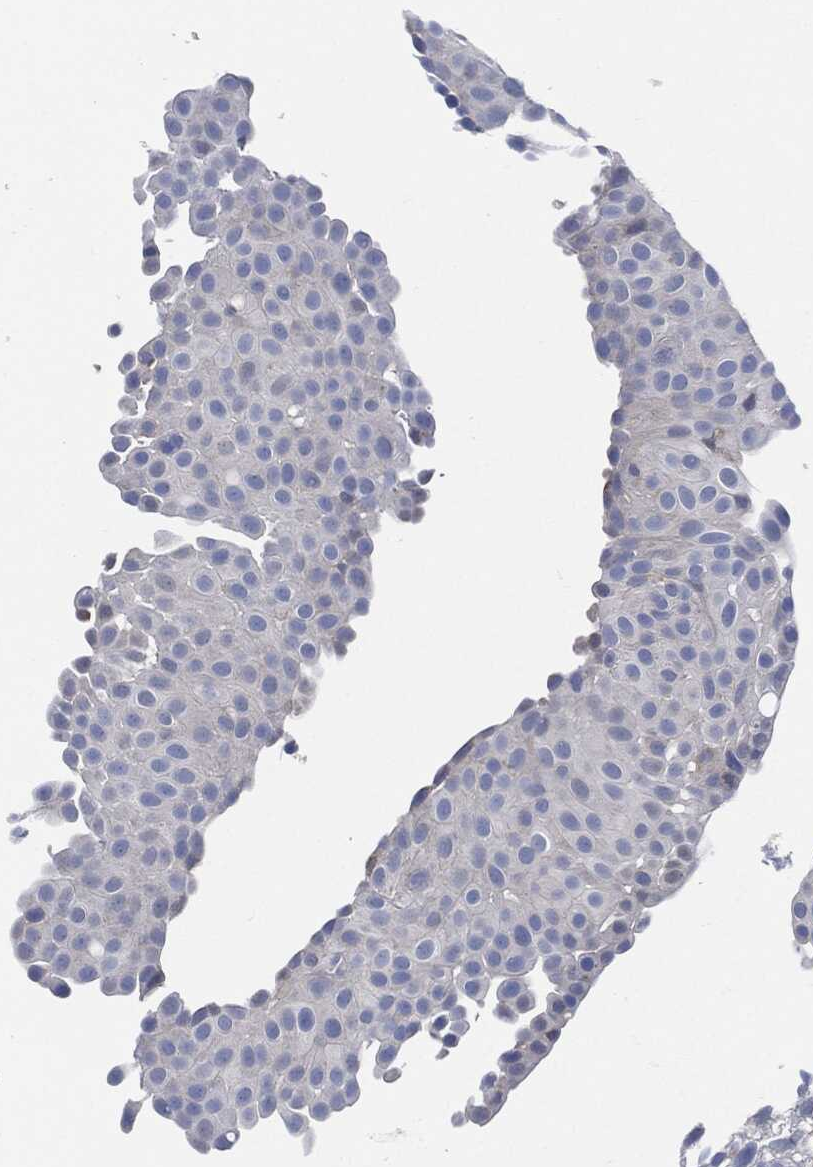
{"staining": {"intensity": "negative", "quantity": "none", "location": "none"}, "tissue": "urothelial cancer", "cell_type": "Tumor cells", "image_type": "cancer", "snomed": [{"axis": "morphology", "description": "Urothelial carcinoma, Low grade"}, {"axis": "topography", "description": "Urinary bladder"}], "caption": "Urothelial cancer stained for a protein using immunohistochemistry exhibits no positivity tumor cells.", "gene": "VSIG4", "patient": {"sex": "male", "age": 78}}